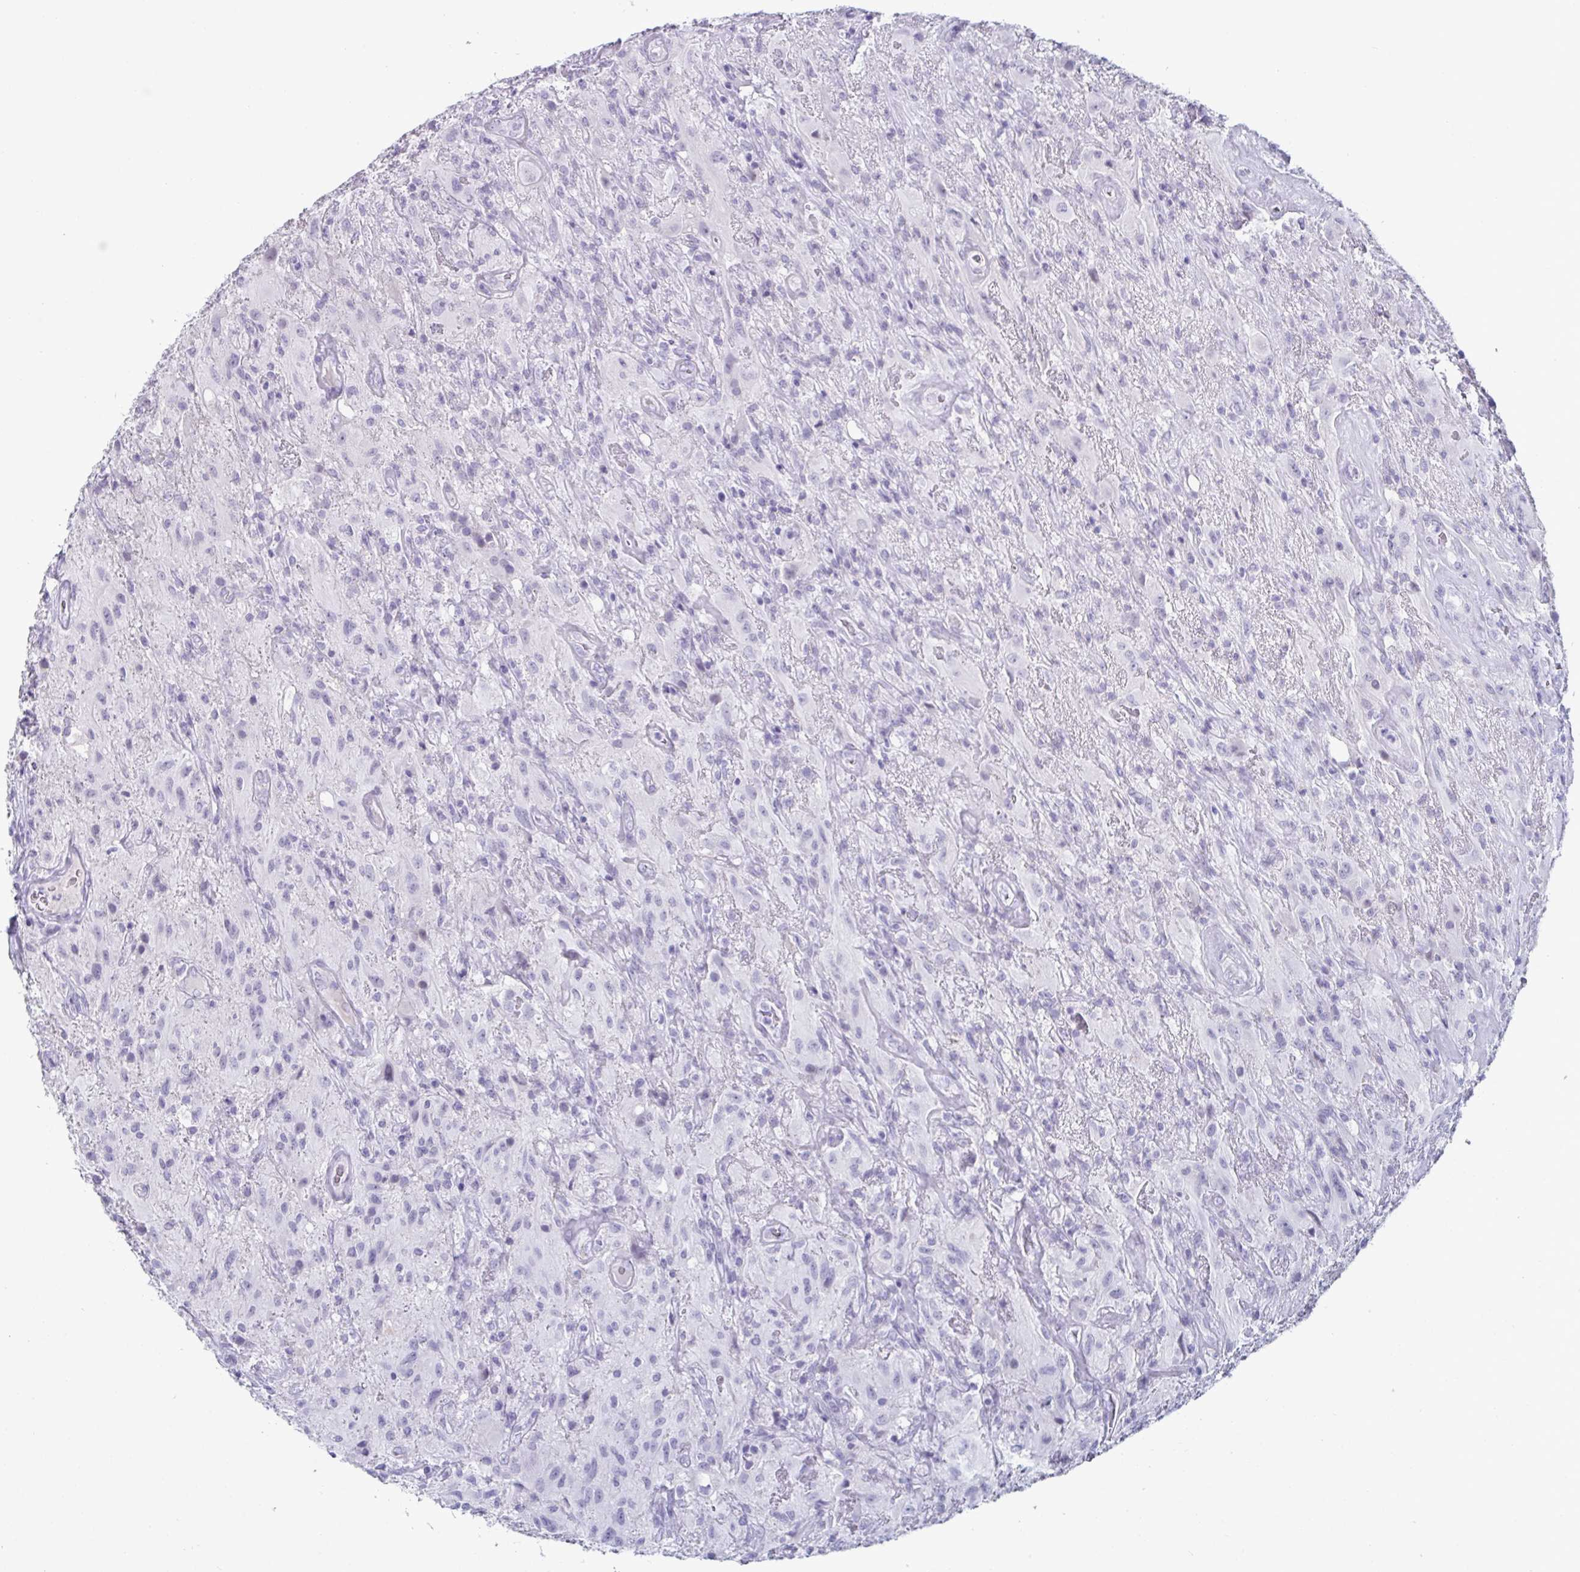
{"staining": {"intensity": "negative", "quantity": "none", "location": "none"}, "tissue": "glioma", "cell_type": "Tumor cells", "image_type": "cancer", "snomed": [{"axis": "morphology", "description": "Glioma, malignant, High grade"}, {"axis": "topography", "description": "Brain"}], "caption": "IHC photomicrograph of glioma stained for a protein (brown), which displays no expression in tumor cells.", "gene": "VSIG10L", "patient": {"sex": "male", "age": 46}}